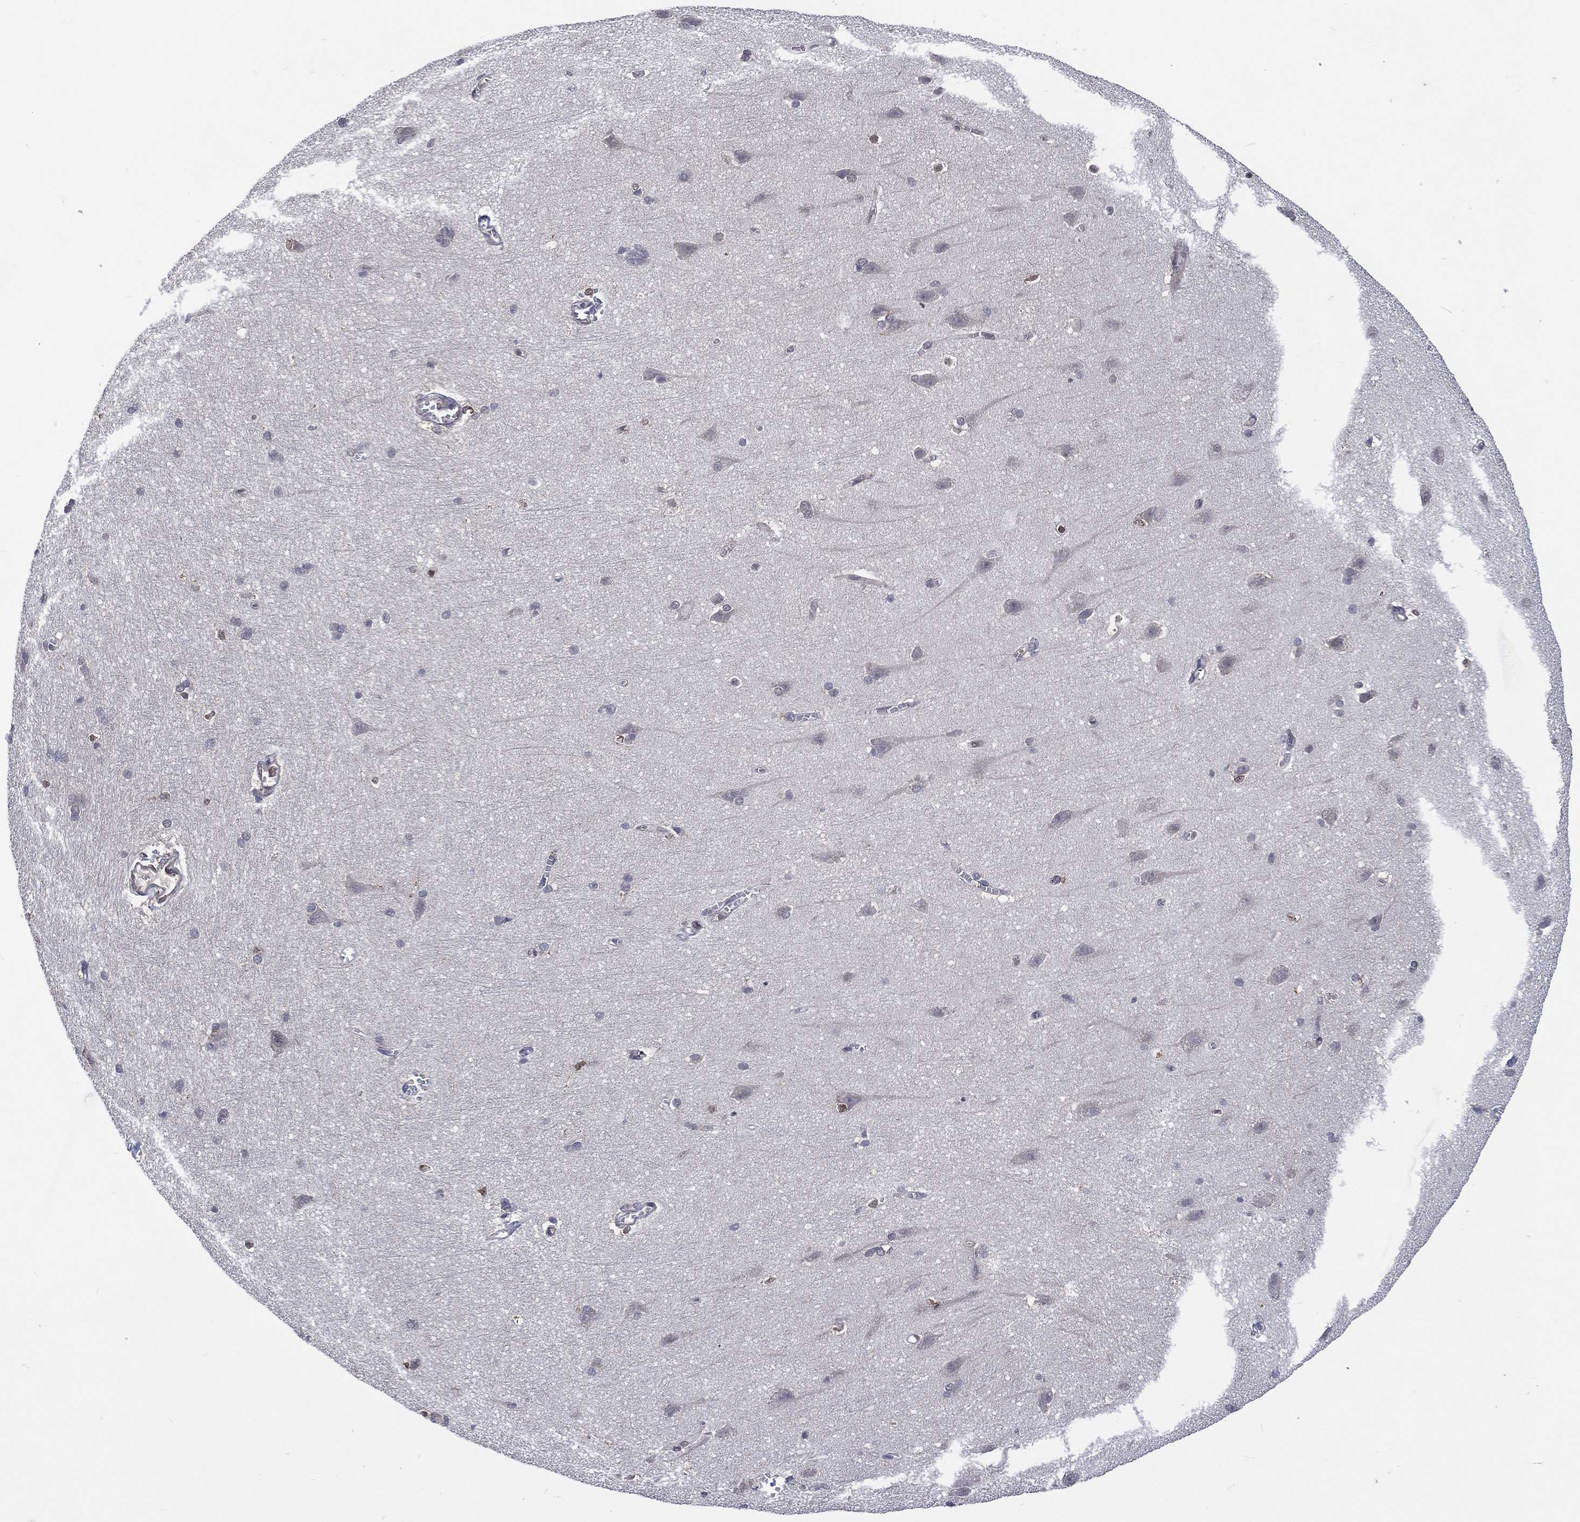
{"staining": {"intensity": "negative", "quantity": "none", "location": "none"}, "tissue": "cerebral cortex", "cell_type": "Endothelial cells", "image_type": "normal", "snomed": [{"axis": "morphology", "description": "Normal tissue, NOS"}, {"axis": "topography", "description": "Cerebral cortex"}], "caption": "Endothelial cells show no significant expression in benign cerebral cortex. Brightfield microscopy of immunohistochemistry stained with DAB (brown) and hematoxylin (blue), captured at high magnification.", "gene": "MTAP", "patient": {"sex": "male", "age": 37}}